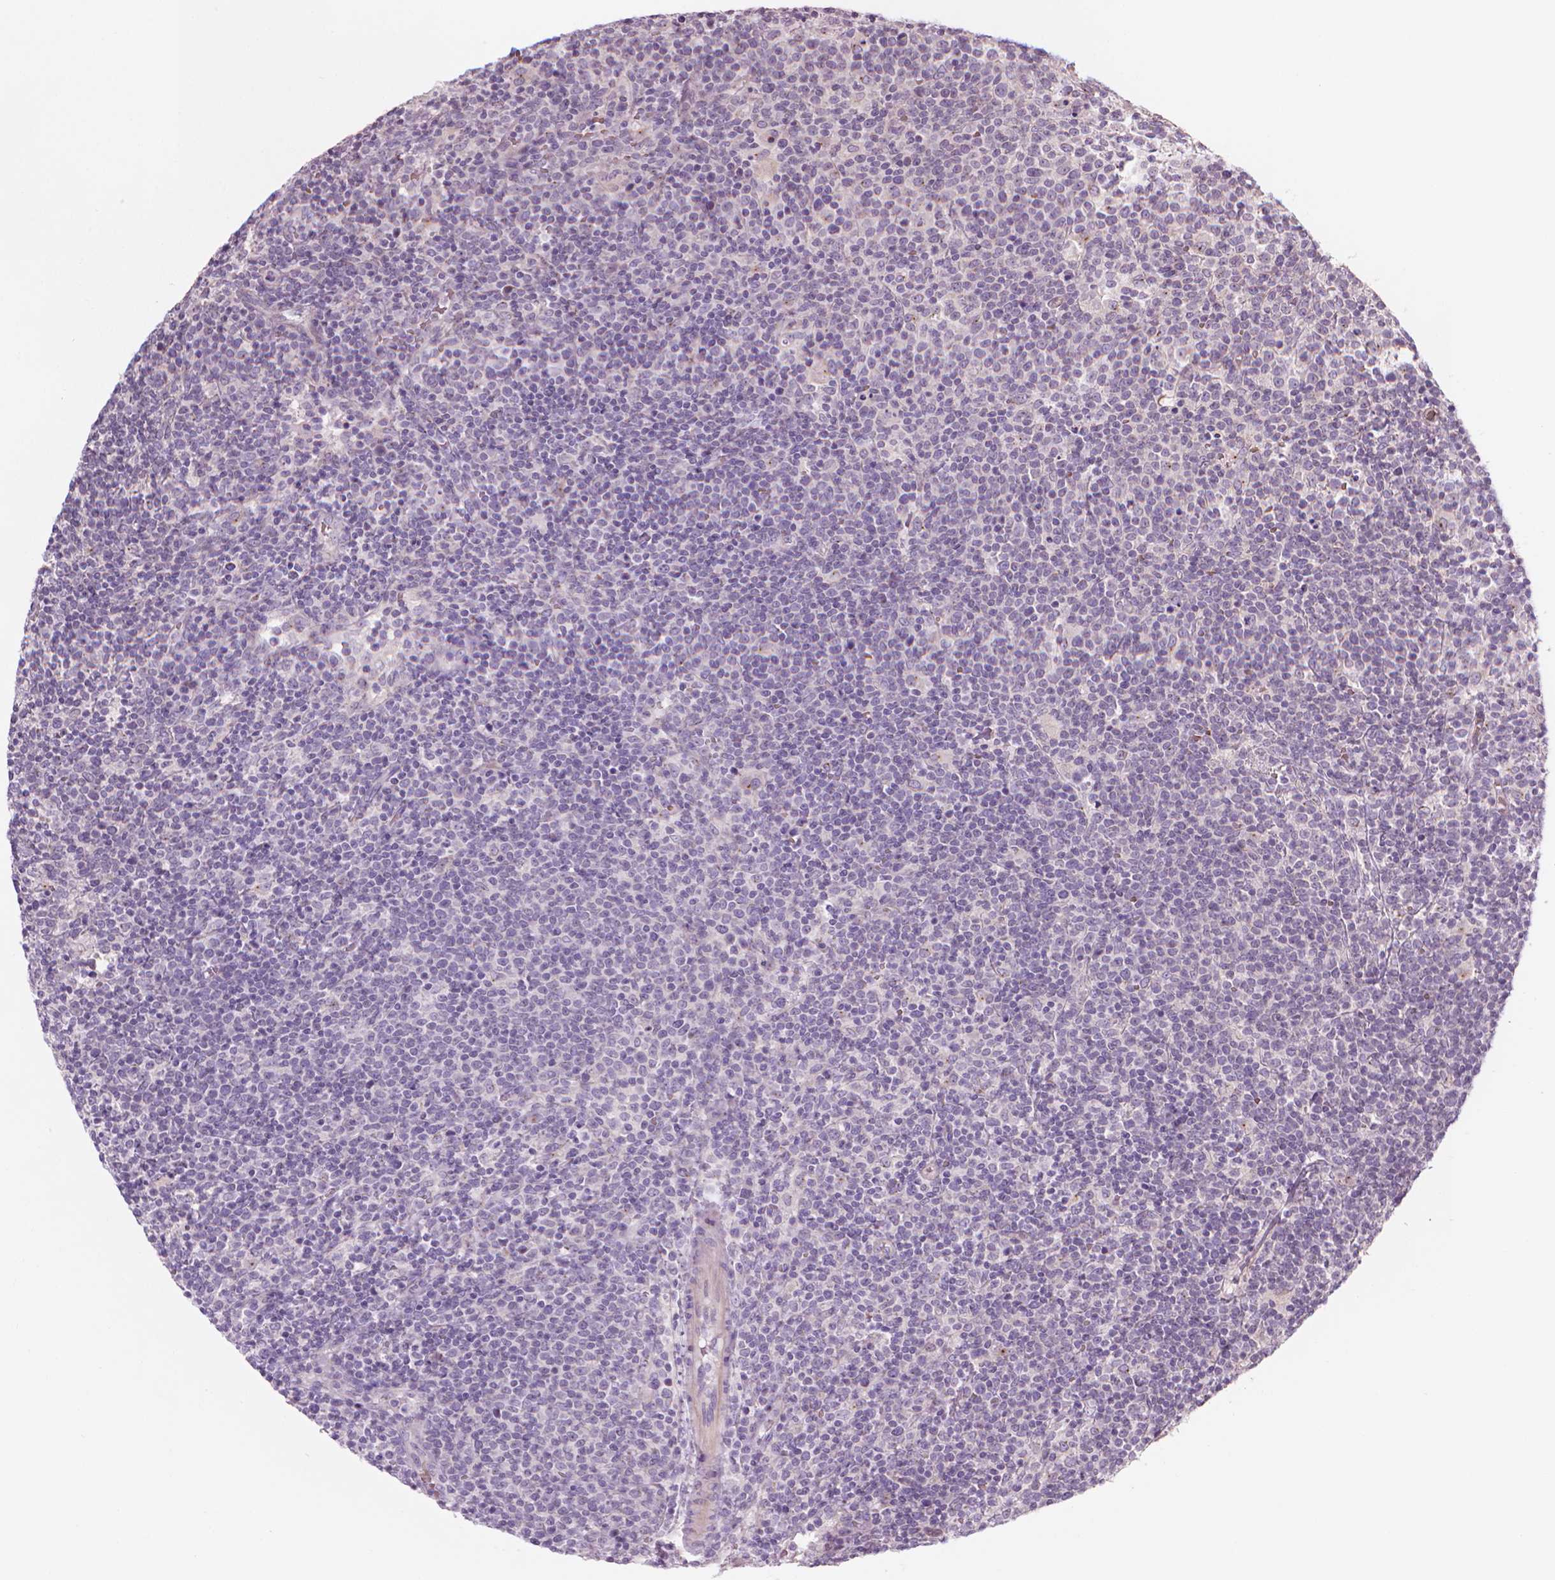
{"staining": {"intensity": "negative", "quantity": "none", "location": "none"}, "tissue": "lymphoma", "cell_type": "Tumor cells", "image_type": "cancer", "snomed": [{"axis": "morphology", "description": "Malignant lymphoma, non-Hodgkin's type, High grade"}, {"axis": "topography", "description": "Lymph node"}], "caption": "Immunohistochemistry of high-grade malignant lymphoma, non-Hodgkin's type displays no expression in tumor cells.", "gene": "IFFO1", "patient": {"sex": "male", "age": 61}}